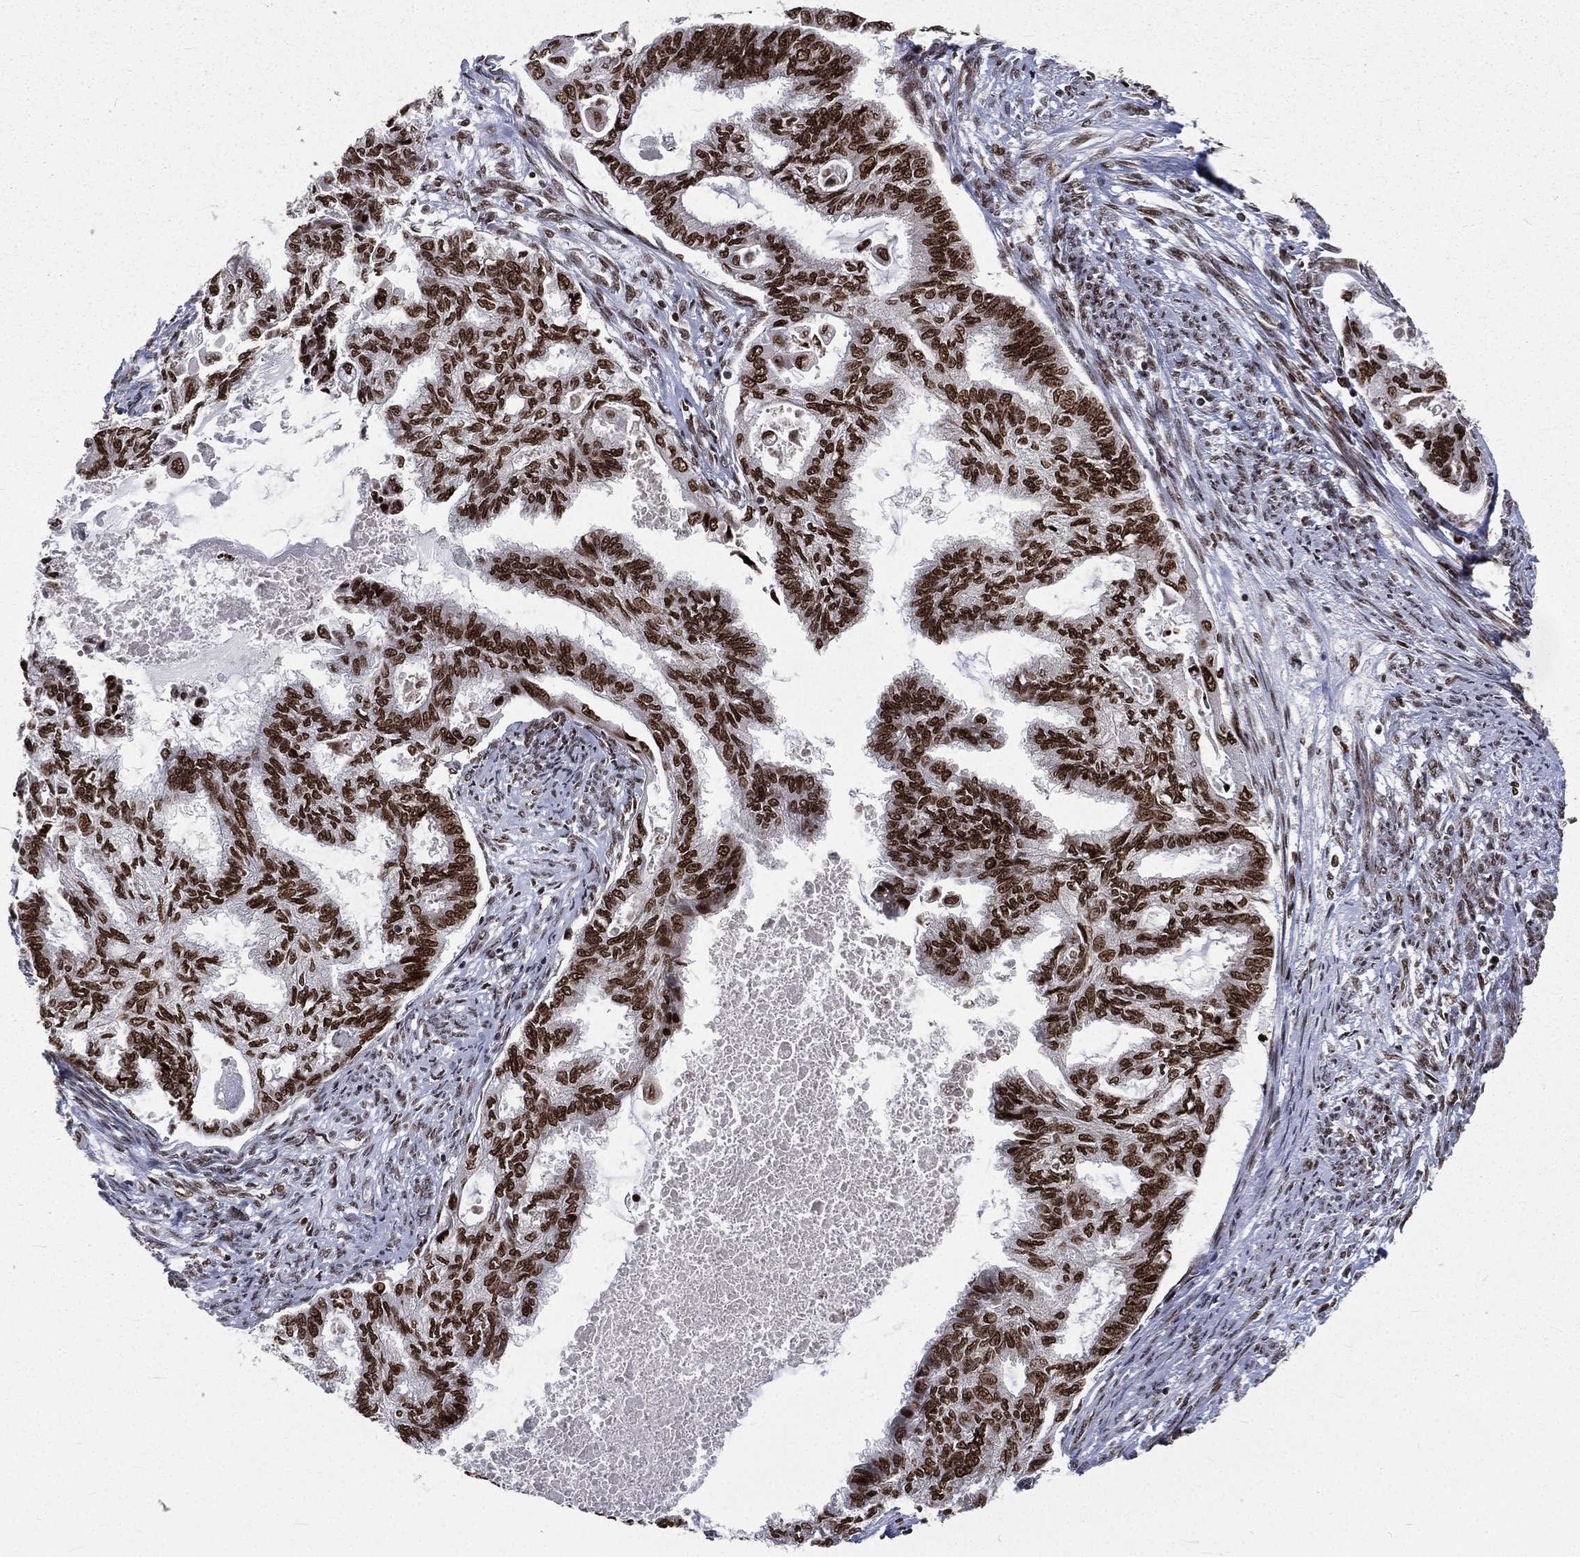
{"staining": {"intensity": "strong", "quantity": ">75%", "location": "nuclear"}, "tissue": "endometrial cancer", "cell_type": "Tumor cells", "image_type": "cancer", "snomed": [{"axis": "morphology", "description": "Adenocarcinoma, NOS"}, {"axis": "topography", "description": "Endometrium"}], "caption": "A photomicrograph of adenocarcinoma (endometrial) stained for a protein shows strong nuclear brown staining in tumor cells.", "gene": "POLB", "patient": {"sex": "female", "age": 86}}